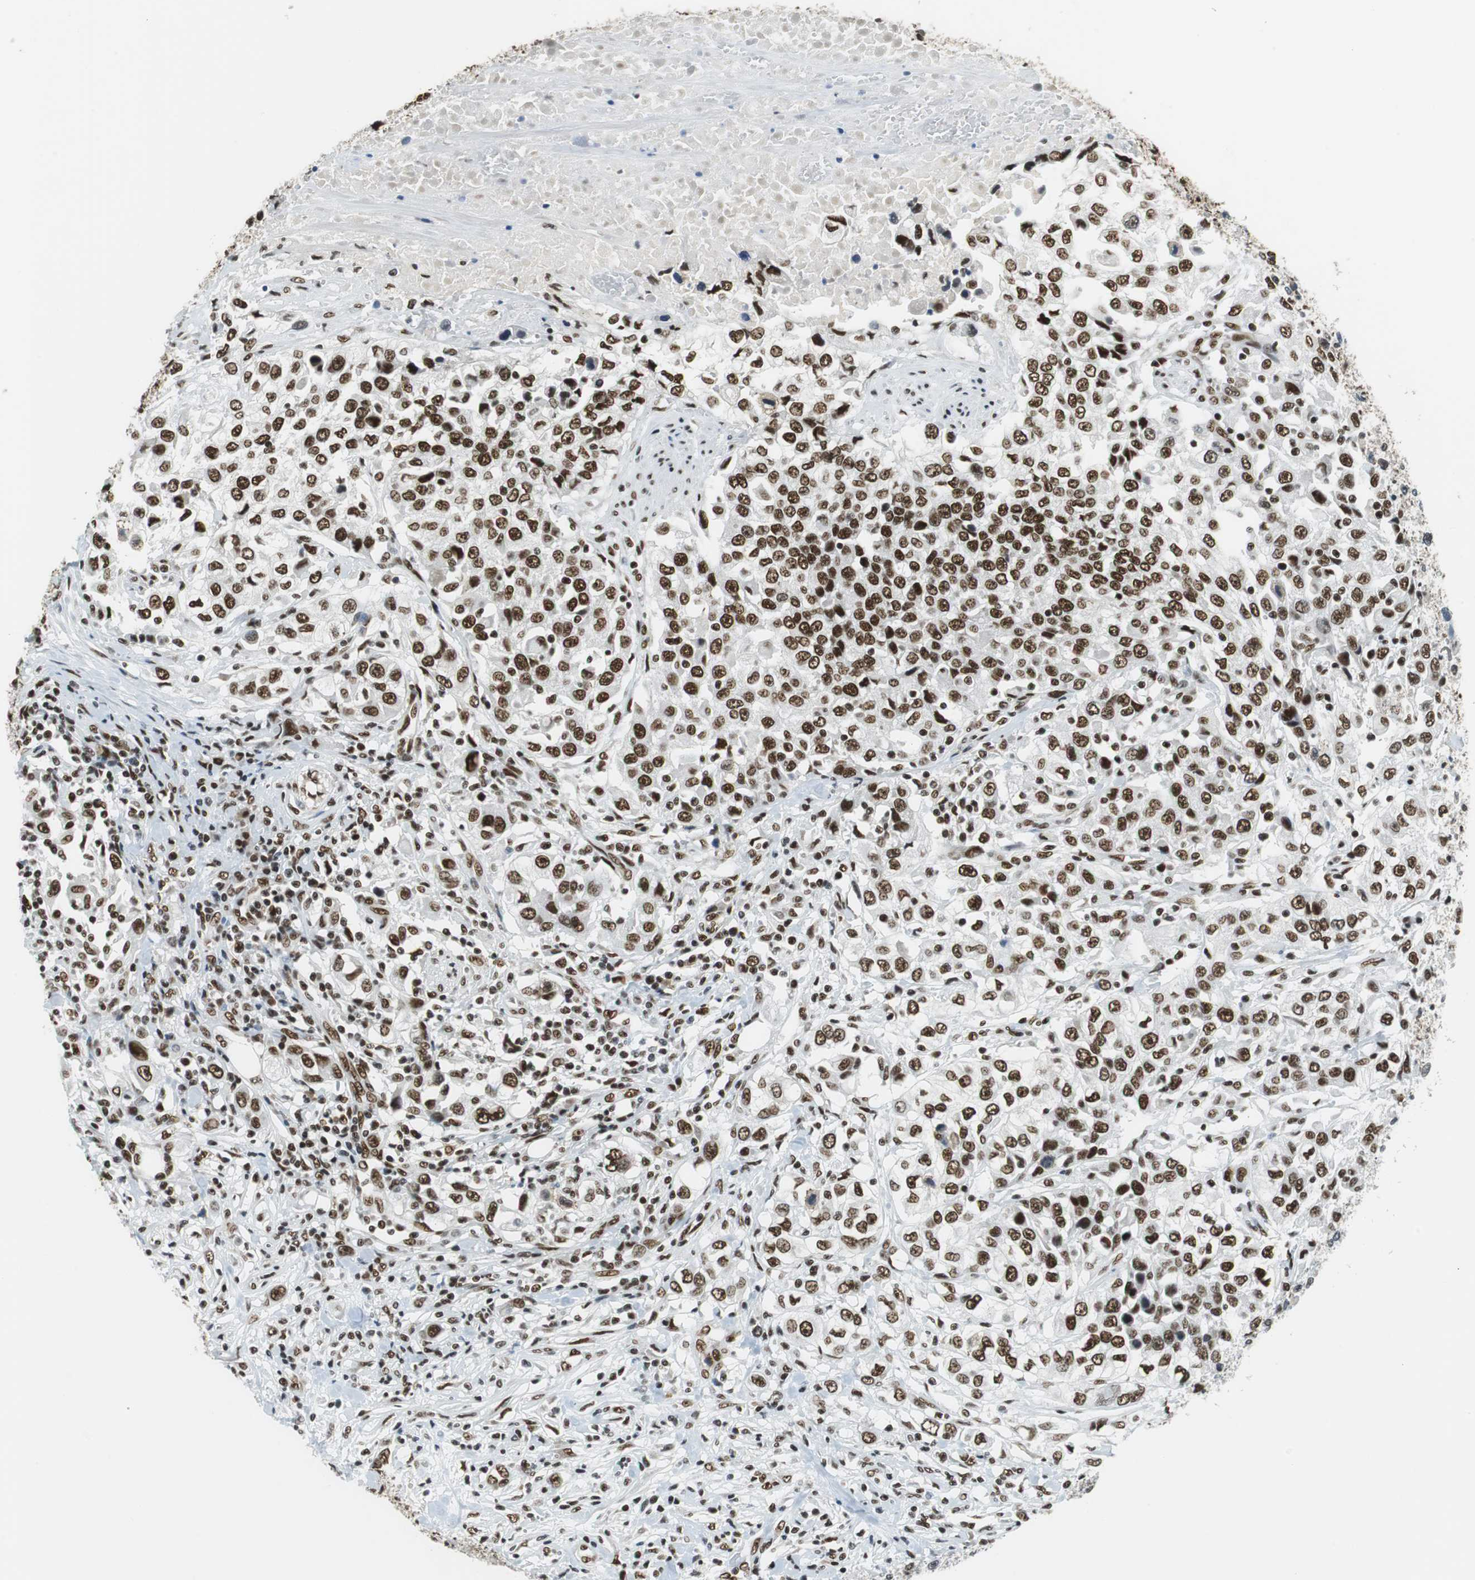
{"staining": {"intensity": "strong", "quantity": ">75%", "location": "nuclear"}, "tissue": "urothelial cancer", "cell_type": "Tumor cells", "image_type": "cancer", "snomed": [{"axis": "morphology", "description": "Urothelial carcinoma, High grade"}, {"axis": "topography", "description": "Urinary bladder"}], "caption": "A histopathology image of human high-grade urothelial carcinoma stained for a protein shows strong nuclear brown staining in tumor cells.", "gene": "PRKDC", "patient": {"sex": "female", "age": 80}}